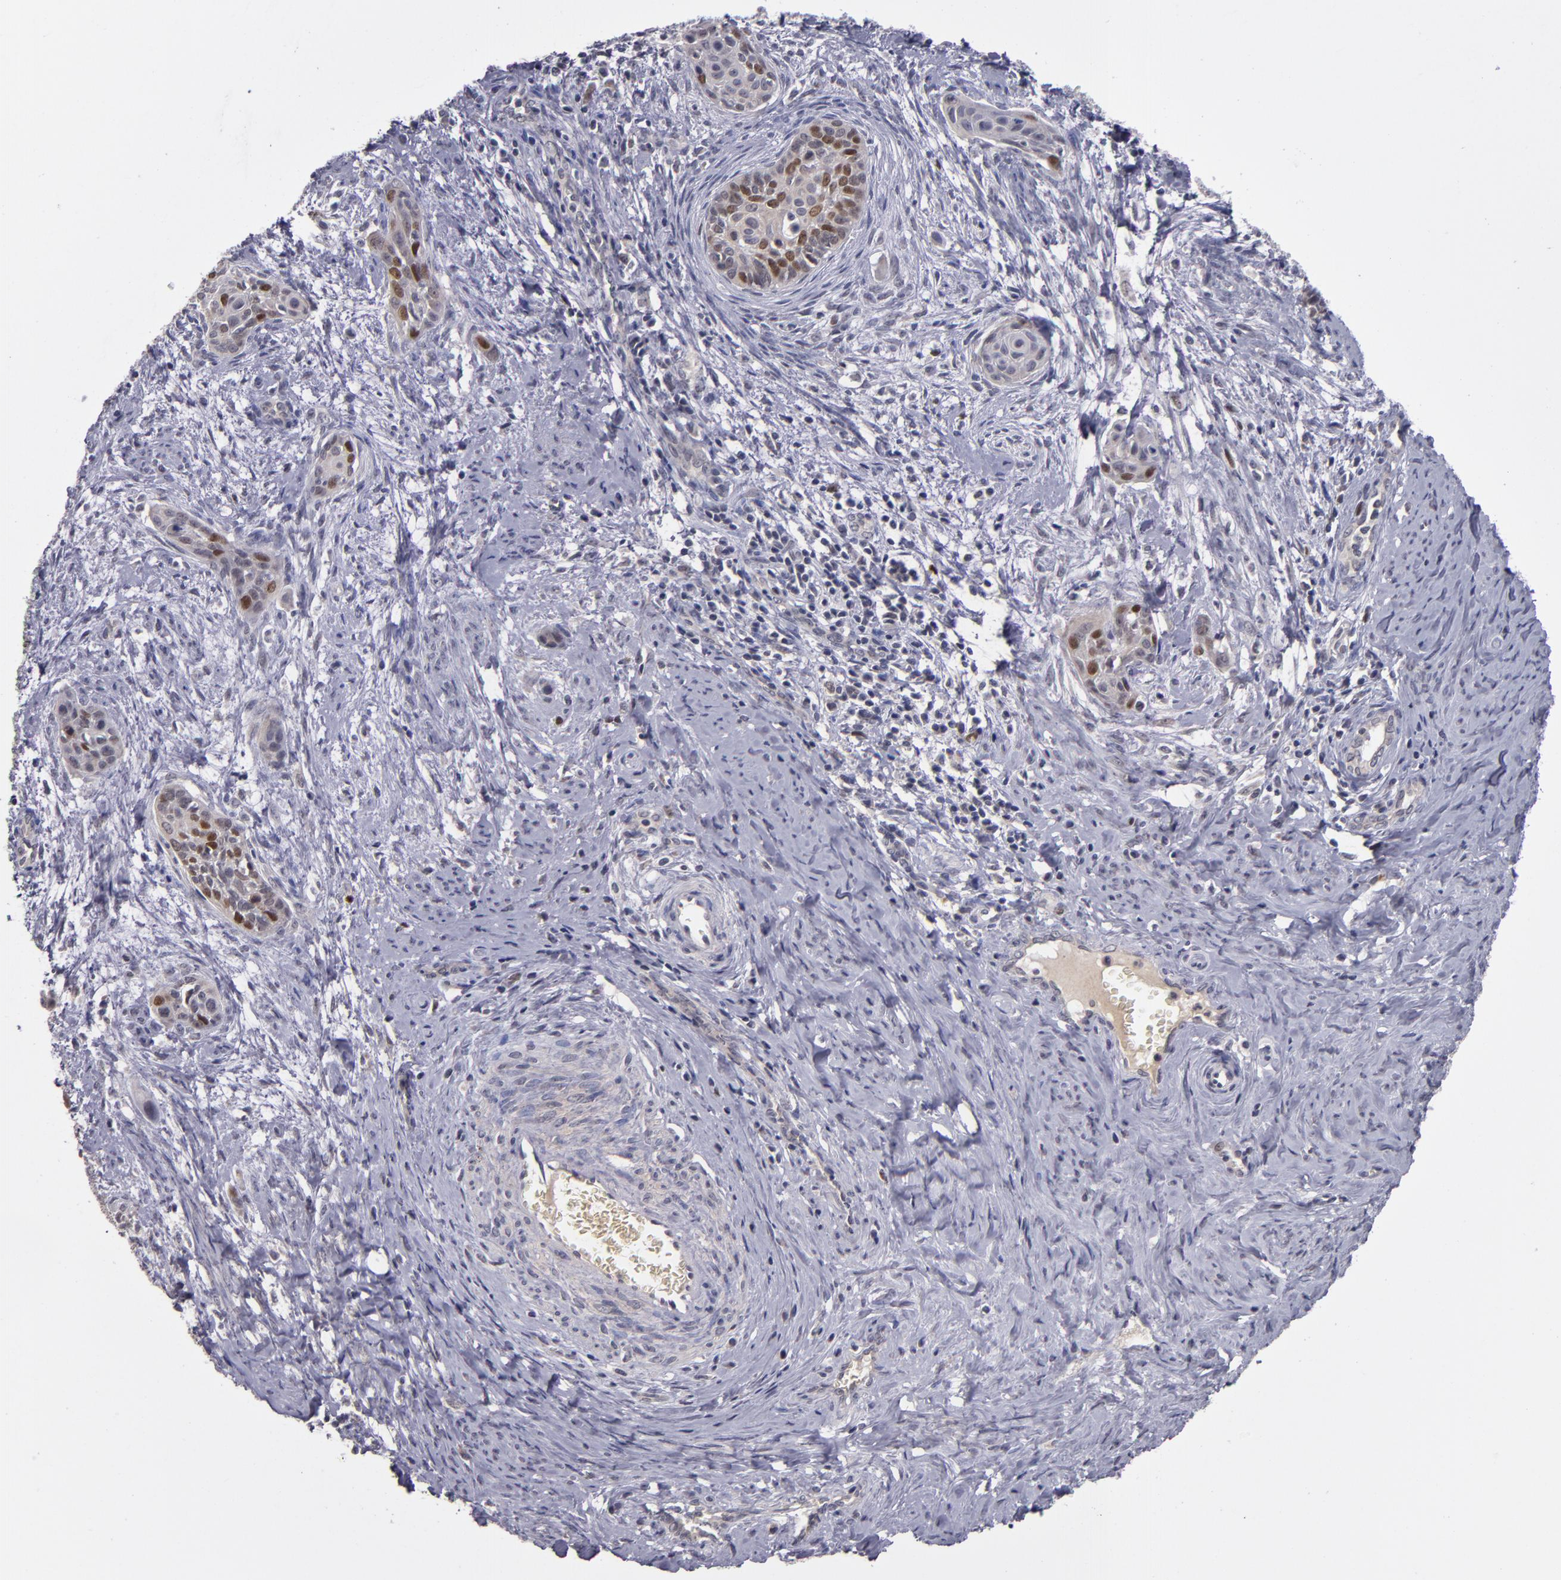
{"staining": {"intensity": "strong", "quantity": "25%-75%", "location": "nuclear"}, "tissue": "cervical cancer", "cell_type": "Tumor cells", "image_type": "cancer", "snomed": [{"axis": "morphology", "description": "Squamous cell carcinoma, NOS"}, {"axis": "topography", "description": "Cervix"}], "caption": "Cervical cancer (squamous cell carcinoma) tissue exhibits strong nuclear expression in about 25%-75% of tumor cells", "gene": "CDC7", "patient": {"sex": "female", "age": 33}}